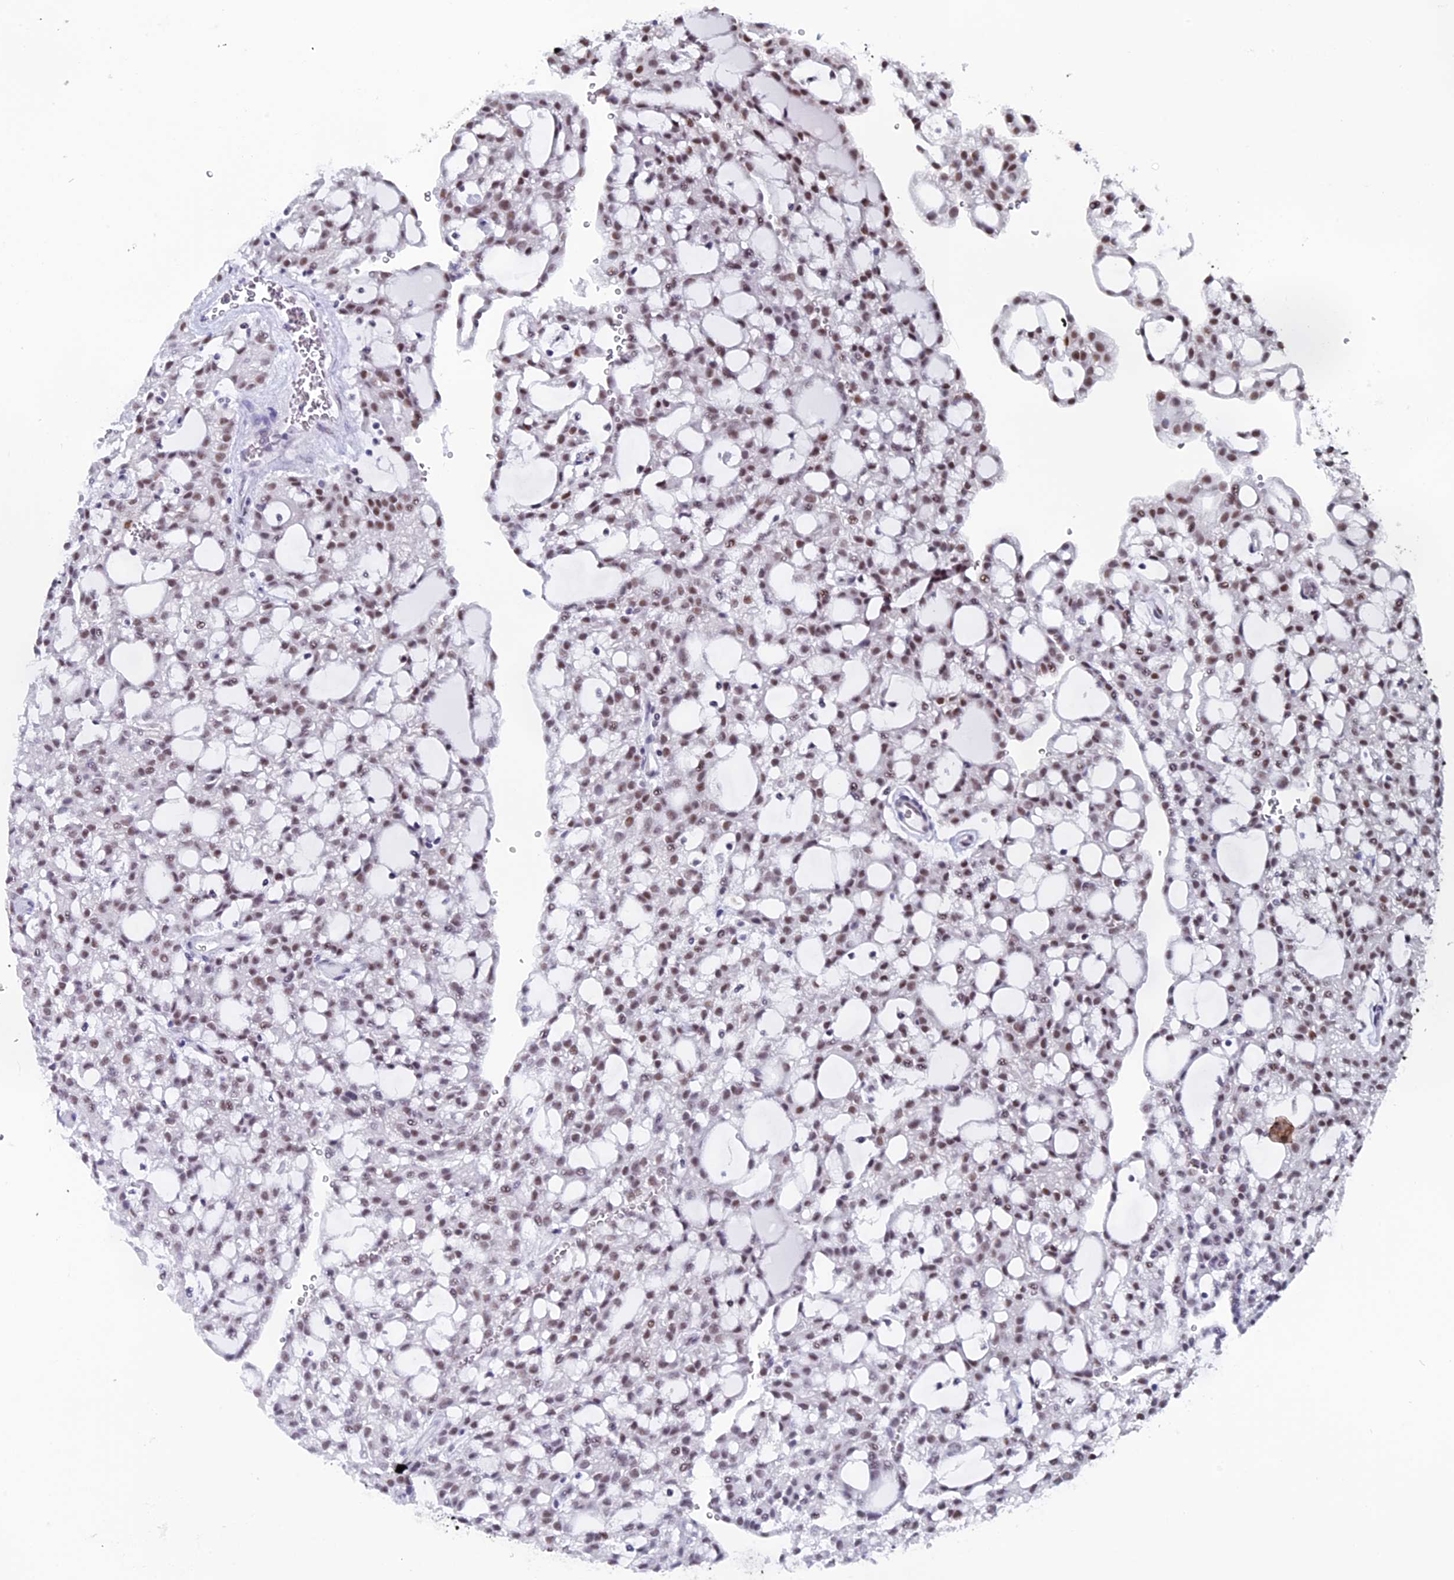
{"staining": {"intensity": "moderate", "quantity": "25%-75%", "location": "nuclear"}, "tissue": "renal cancer", "cell_type": "Tumor cells", "image_type": "cancer", "snomed": [{"axis": "morphology", "description": "Adenocarcinoma, NOS"}, {"axis": "topography", "description": "Kidney"}], "caption": "The photomicrograph displays immunohistochemical staining of renal adenocarcinoma. There is moderate nuclear positivity is identified in about 25%-75% of tumor cells. (DAB IHC, brown staining for protein, blue staining for nuclei).", "gene": "CD2BP2", "patient": {"sex": "male", "age": 63}}